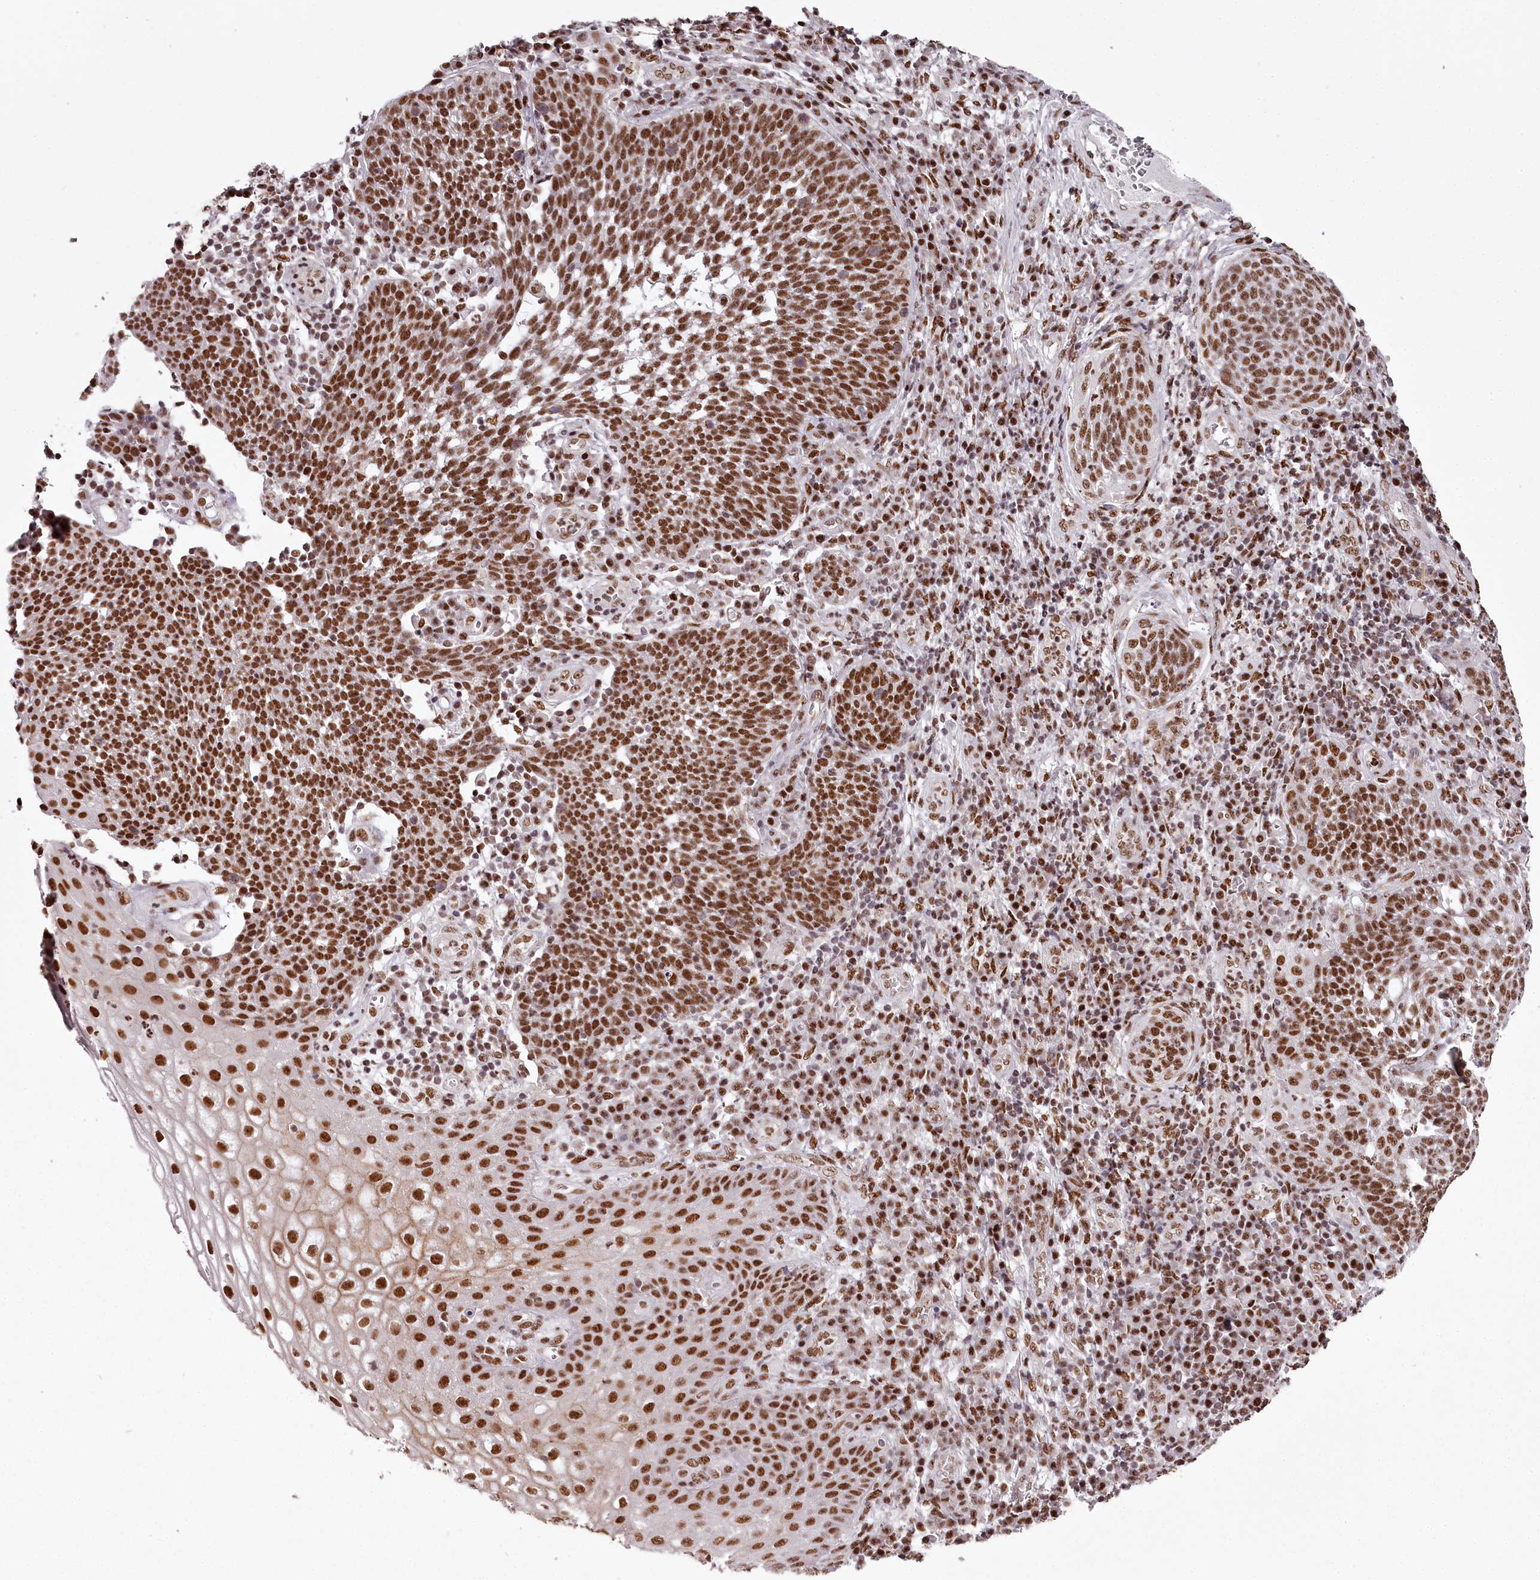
{"staining": {"intensity": "strong", "quantity": ">75%", "location": "nuclear"}, "tissue": "cervical cancer", "cell_type": "Tumor cells", "image_type": "cancer", "snomed": [{"axis": "morphology", "description": "Squamous cell carcinoma, NOS"}, {"axis": "topography", "description": "Cervix"}], "caption": "Brown immunohistochemical staining in human squamous cell carcinoma (cervical) exhibits strong nuclear positivity in approximately >75% of tumor cells.", "gene": "PSPC1", "patient": {"sex": "female", "age": 34}}